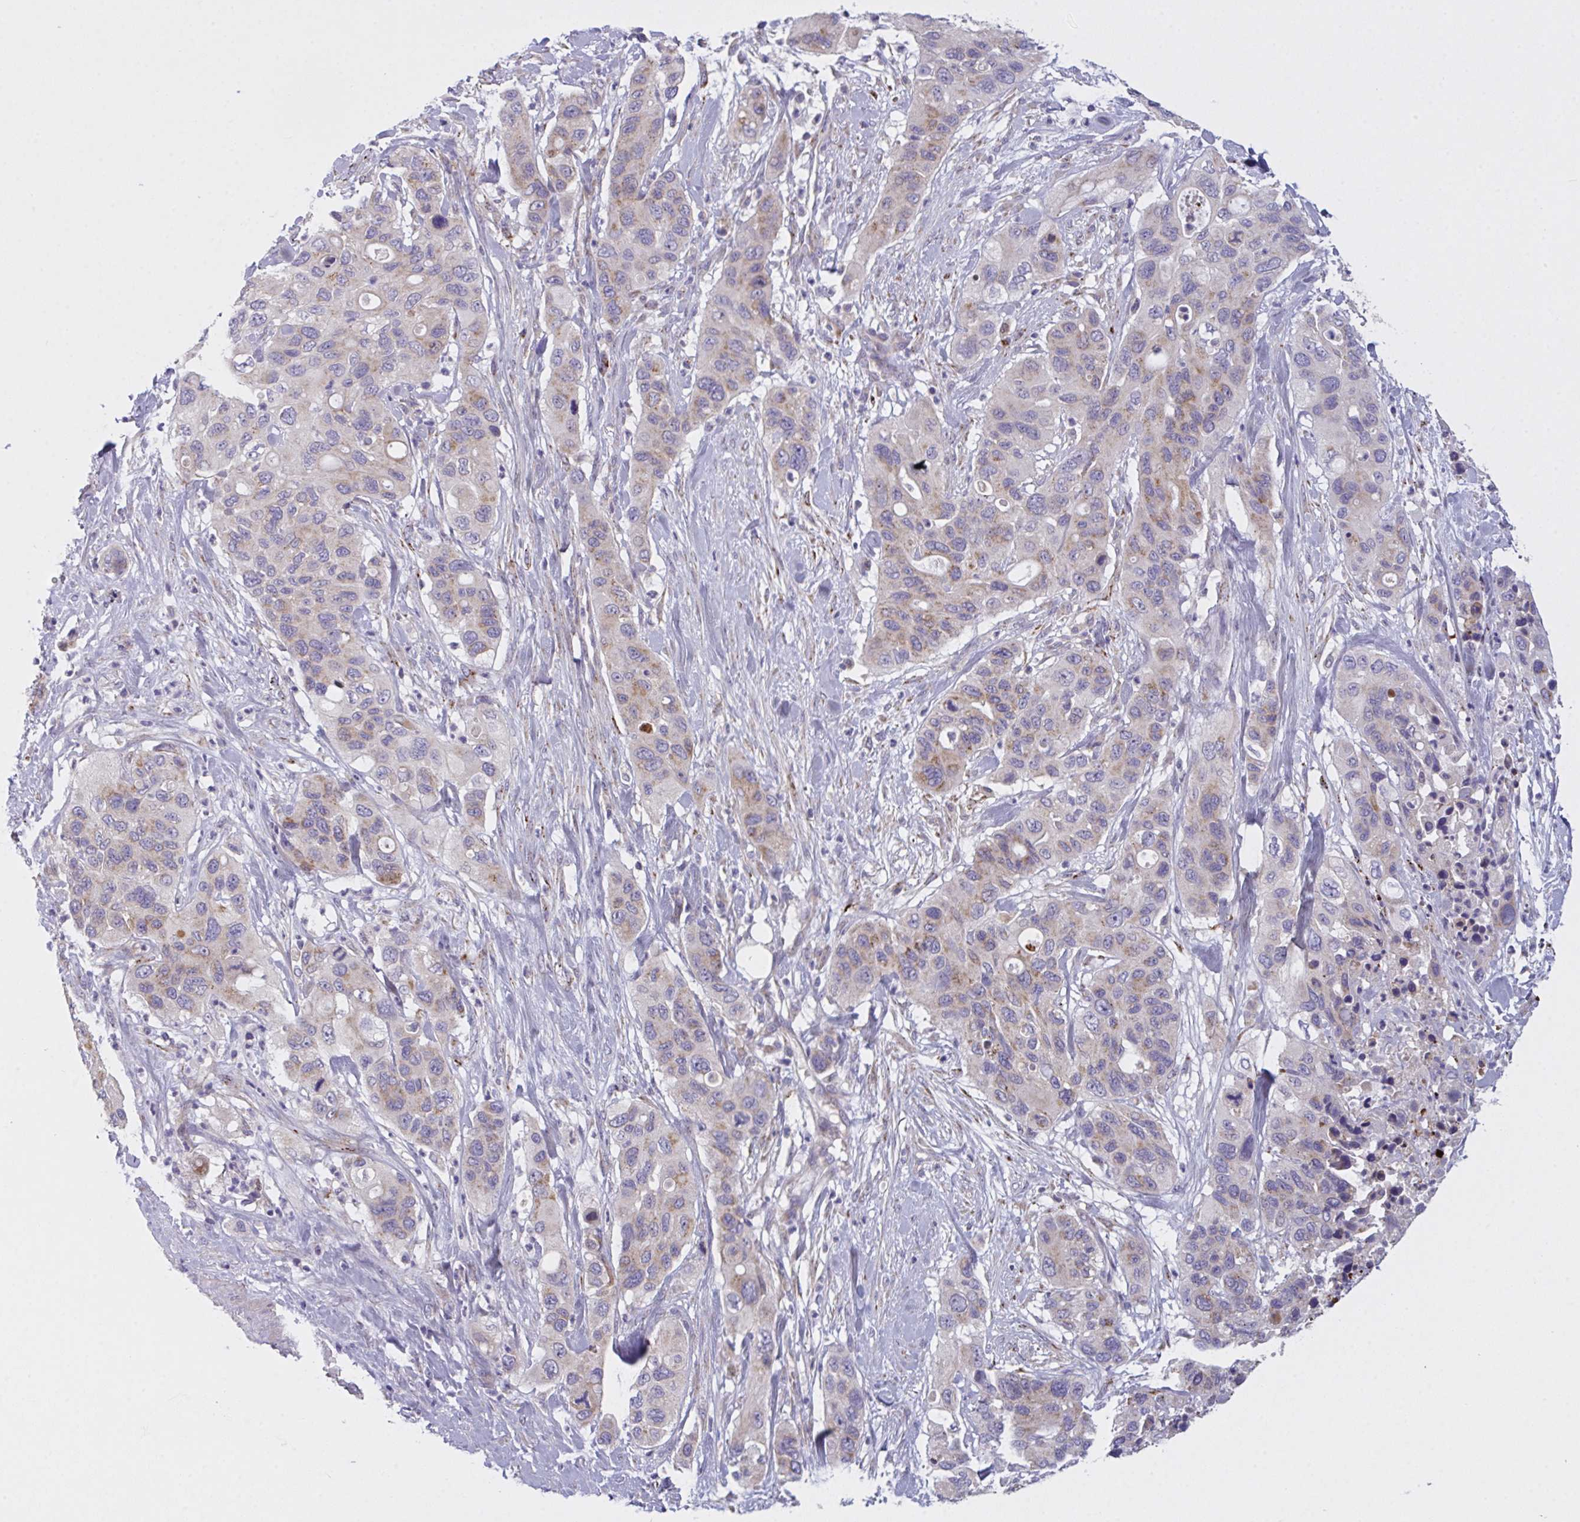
{"staining": {"intensity": "moderate", "quantity": "25%-75%", "location": "cytoplasmic/membranous"}, "tissue": "pancreatic cancer", "cell_type": "Tumor cells", "image_type": "cancer", "snomed": [{"axis": "morphology", "description": "Adenocarcinoma, NOS"}, {"axis": "topography", "description": "Pancreas"}], "caption": "IHC histopathology image of neoplastic tissue: pancreatic cancer stained using immunohistochemistry (IHC) reveals medium levels of moderate protein expression localized specifically in the cytoplasmic/membranous of tumor cells, appearing as a cytoplasmic/membranous brown color.", "gene": "MRPS2", "patient": {"sex": "female", "age": 71}}